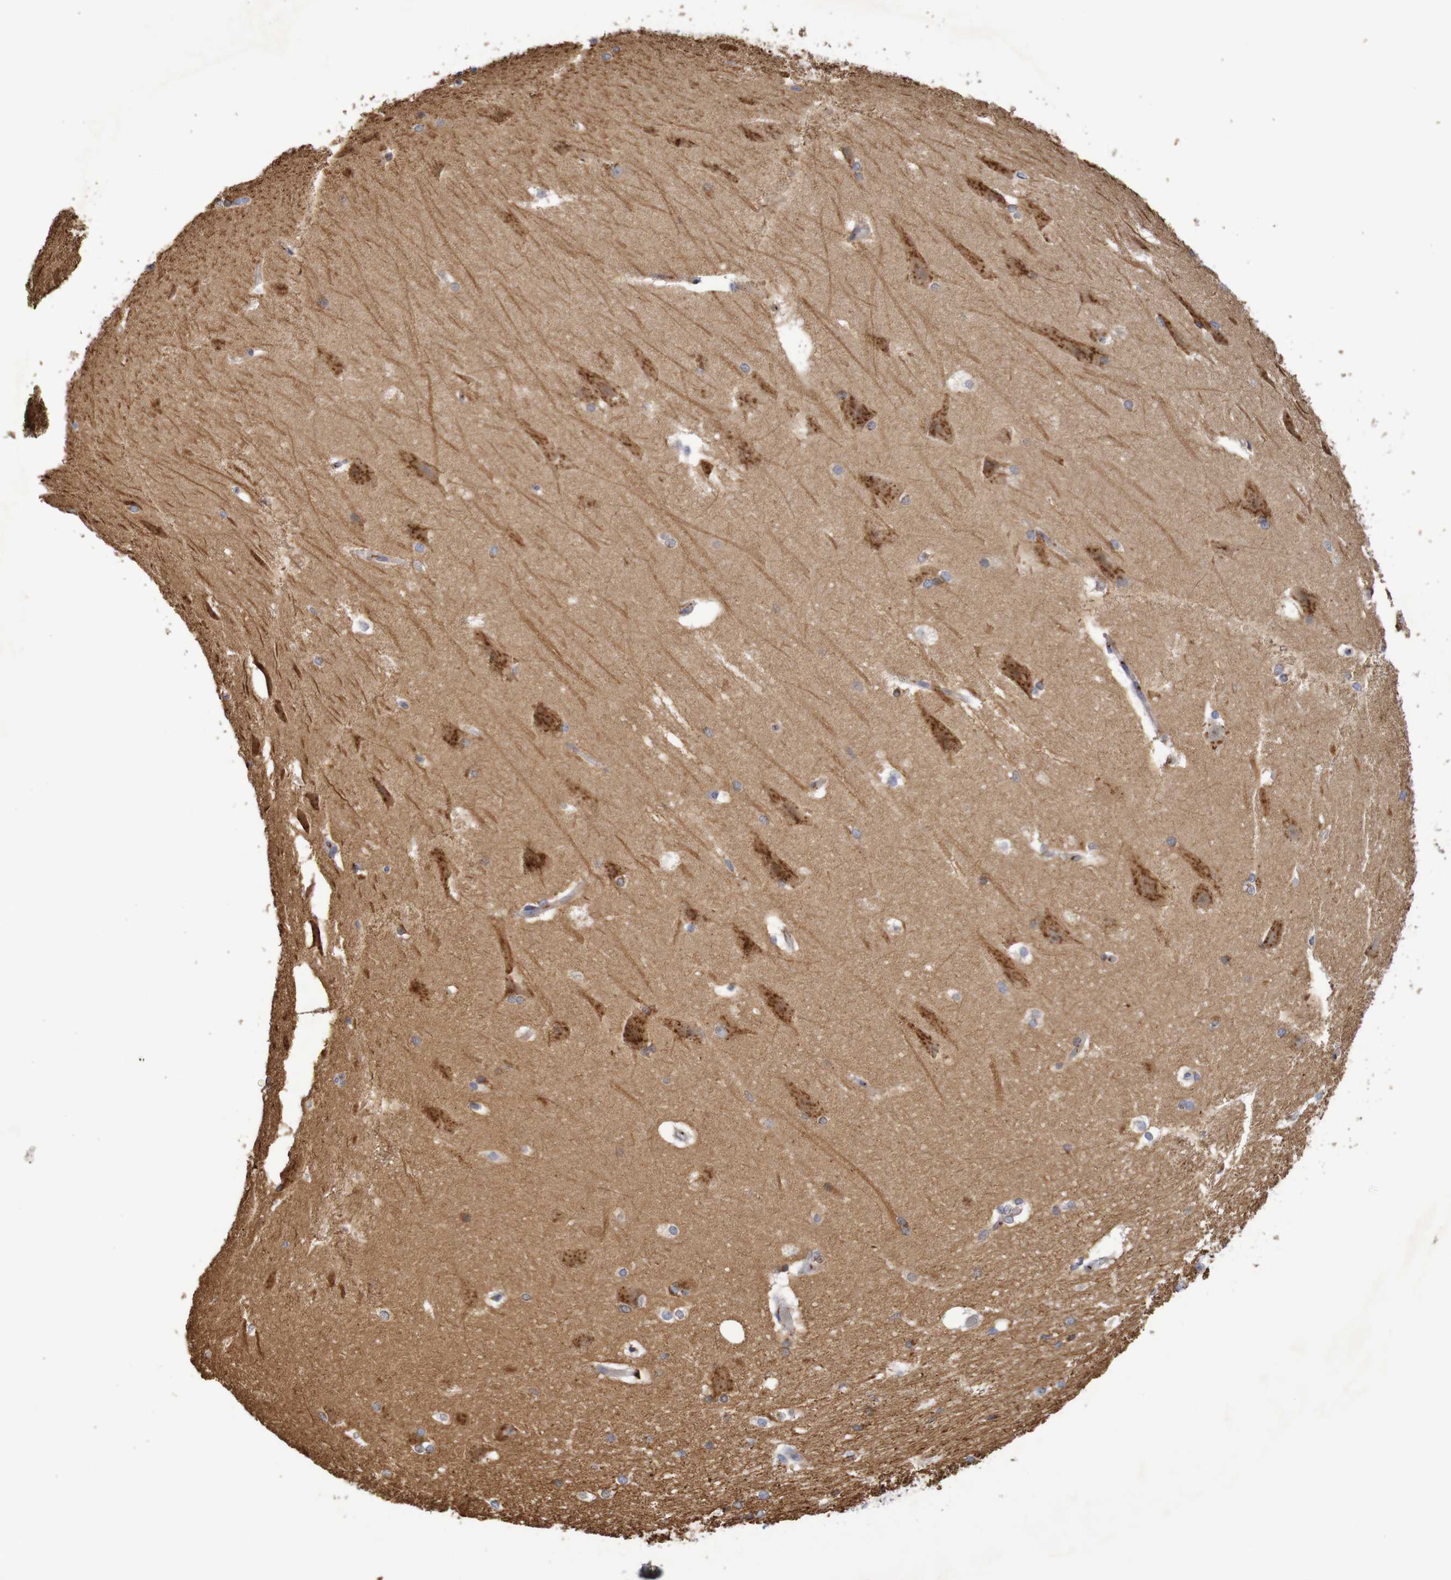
{"staining": {"intensity": "moderate", "quantity": "25%-75%", "location": "cytoplasmic/membranous"}, "tissue": "hippocampus", "cell_type": "Glial cells", "image_type": "normal", "snomed": [{"axis": "morphology", "description": "Normal tissue, NOS"}, {"axis": "topography", "description": "Hippocampus"}], "caption": "IHC (DAB (3,3'-diaminobenzidine)) staining of benign human hippocampus demonstrates moderate cytoplasmic/membranous protein positivity in approximately 25%-75% of glial cells.", "gene": "DCP2", "patient": {"sex": "female", "age": 19}}